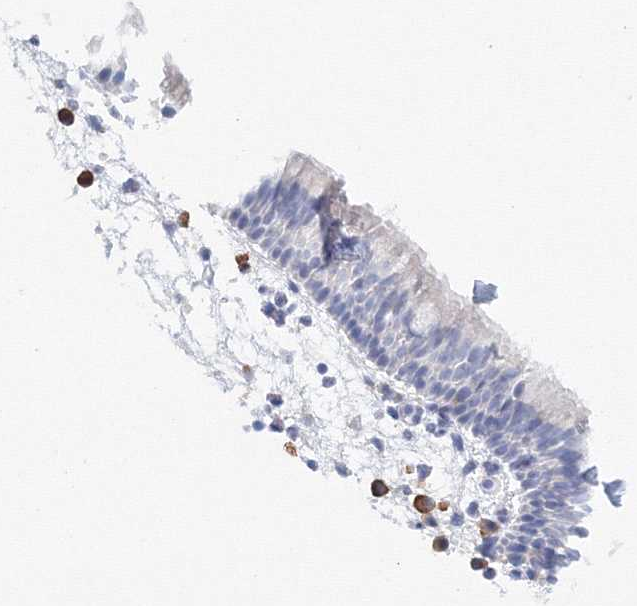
{"staining": {"intensity": "negative", "quantity": "none", "location": "none"}, "tissue": "nasopharynx", "cell_type": "Respiratory epithelial cells", "image_type": "normal", "snomed": [{"axis": "morphology", "description": "Normal tissue, NOS"}, {"axis": "morphology", "description": "Inflammation, NOS"}, {"axis": "morphology", "description": "Malignant melanoma, Metastatic site"}, {"axis": "topography", "description": "Nasopharynx"}], "caption": "Histopathology image shows no significant protein staining in respiratory epithelial cells of unremarkable nasopharynx. The staining is performed using DAB (3,3'-diaminobenzidine) brown chromogen with nuclei counter-stained in using hematoxylin.", "gene": "VSIG1", "patient": {"sex": "male", "age": 70}}